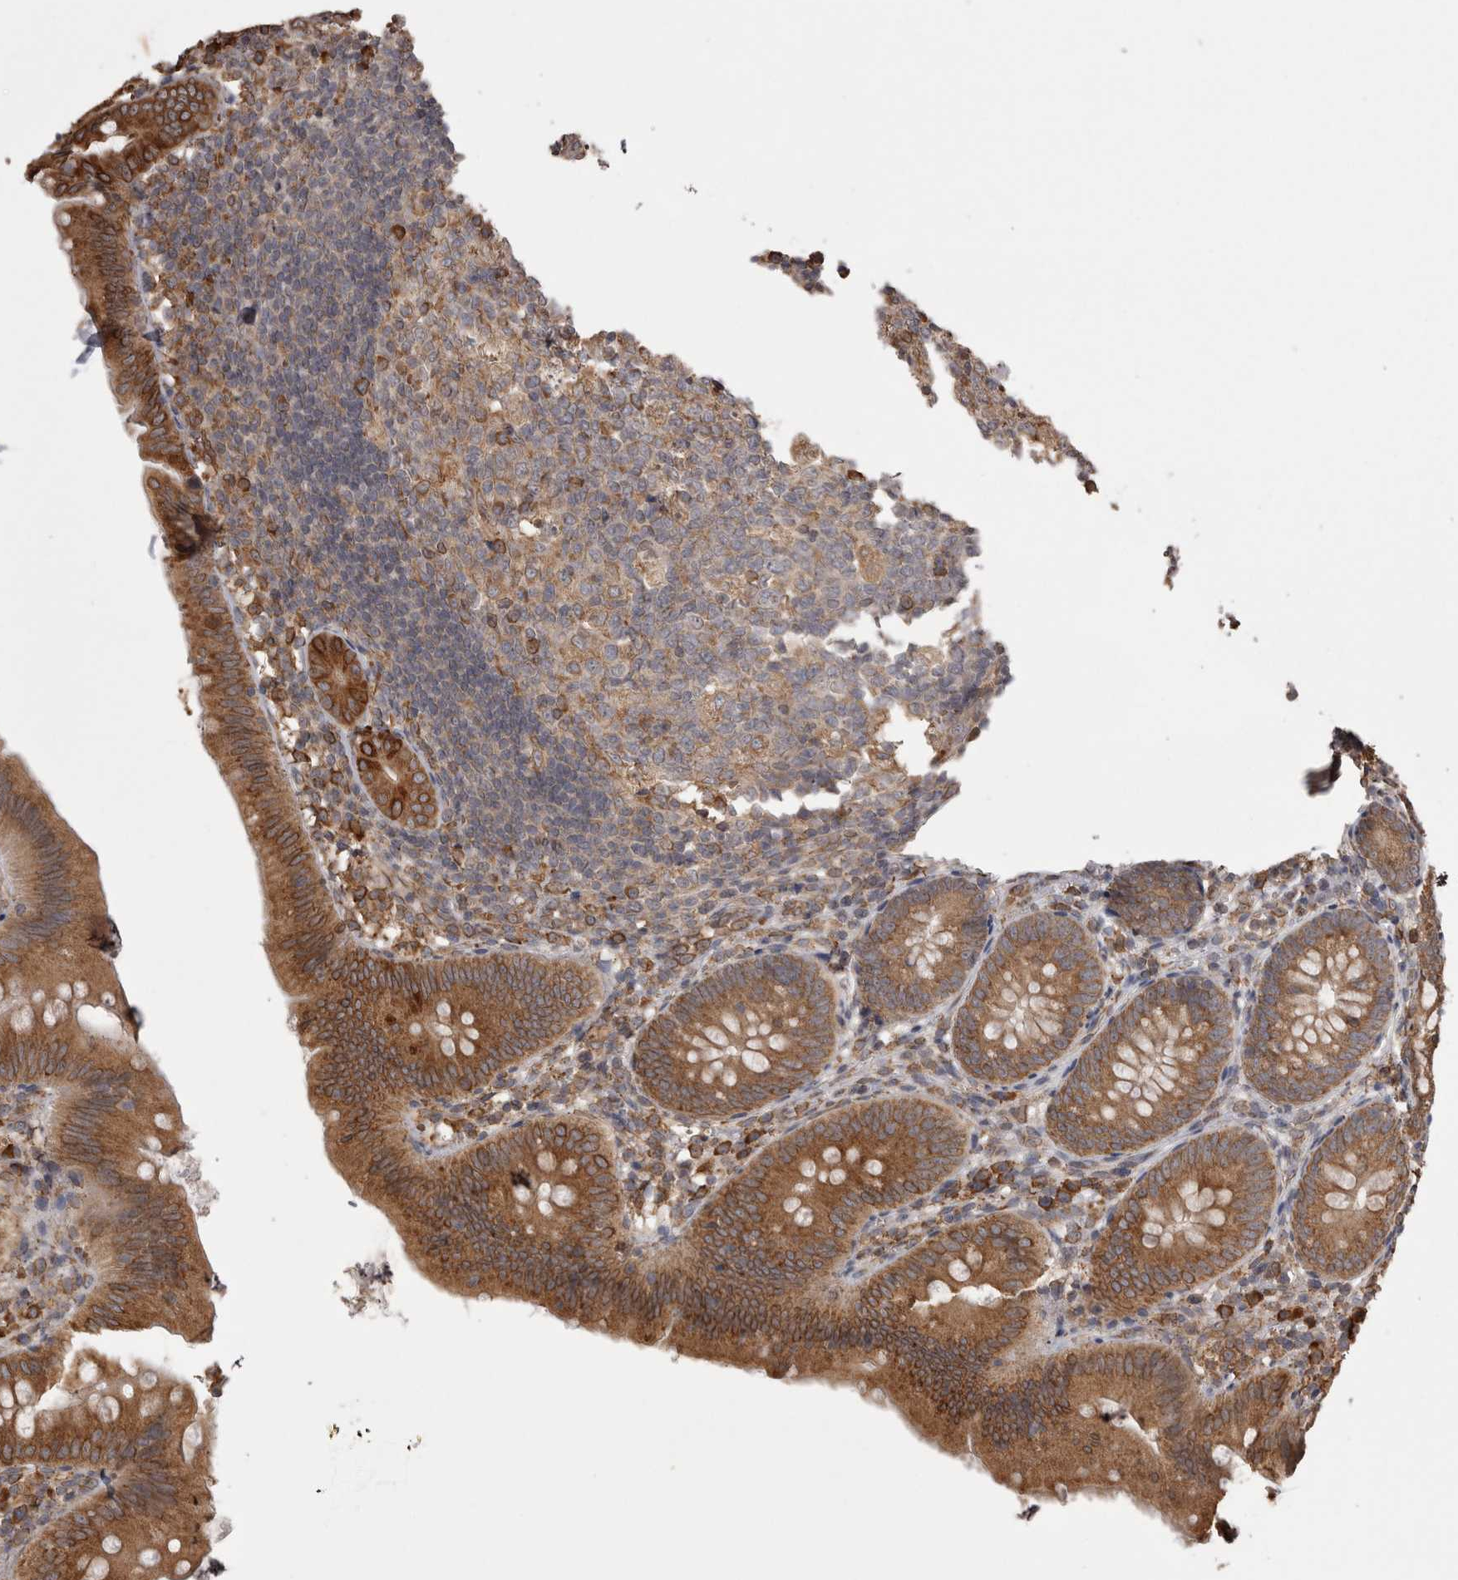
{"staining": {"intensity": "strong", "quantity": ">75%", "location": "cytoplasmic/membranous"}, "tissue": "appendix", "cell_type": "Glandular cells", "image_type": "normal", "snomed": [{"axis": "morphology", "description": "Normal tissue, NOS"}, {"axis": "topography", "description": "Appendix"}], "caption": "Protein expression analysis of benign appendix reveals strong cytoplasmic/membranous expression in about >75% of glandular cells.", "gene": "PON2", "patient": {"sex": "male", "age": 1}}